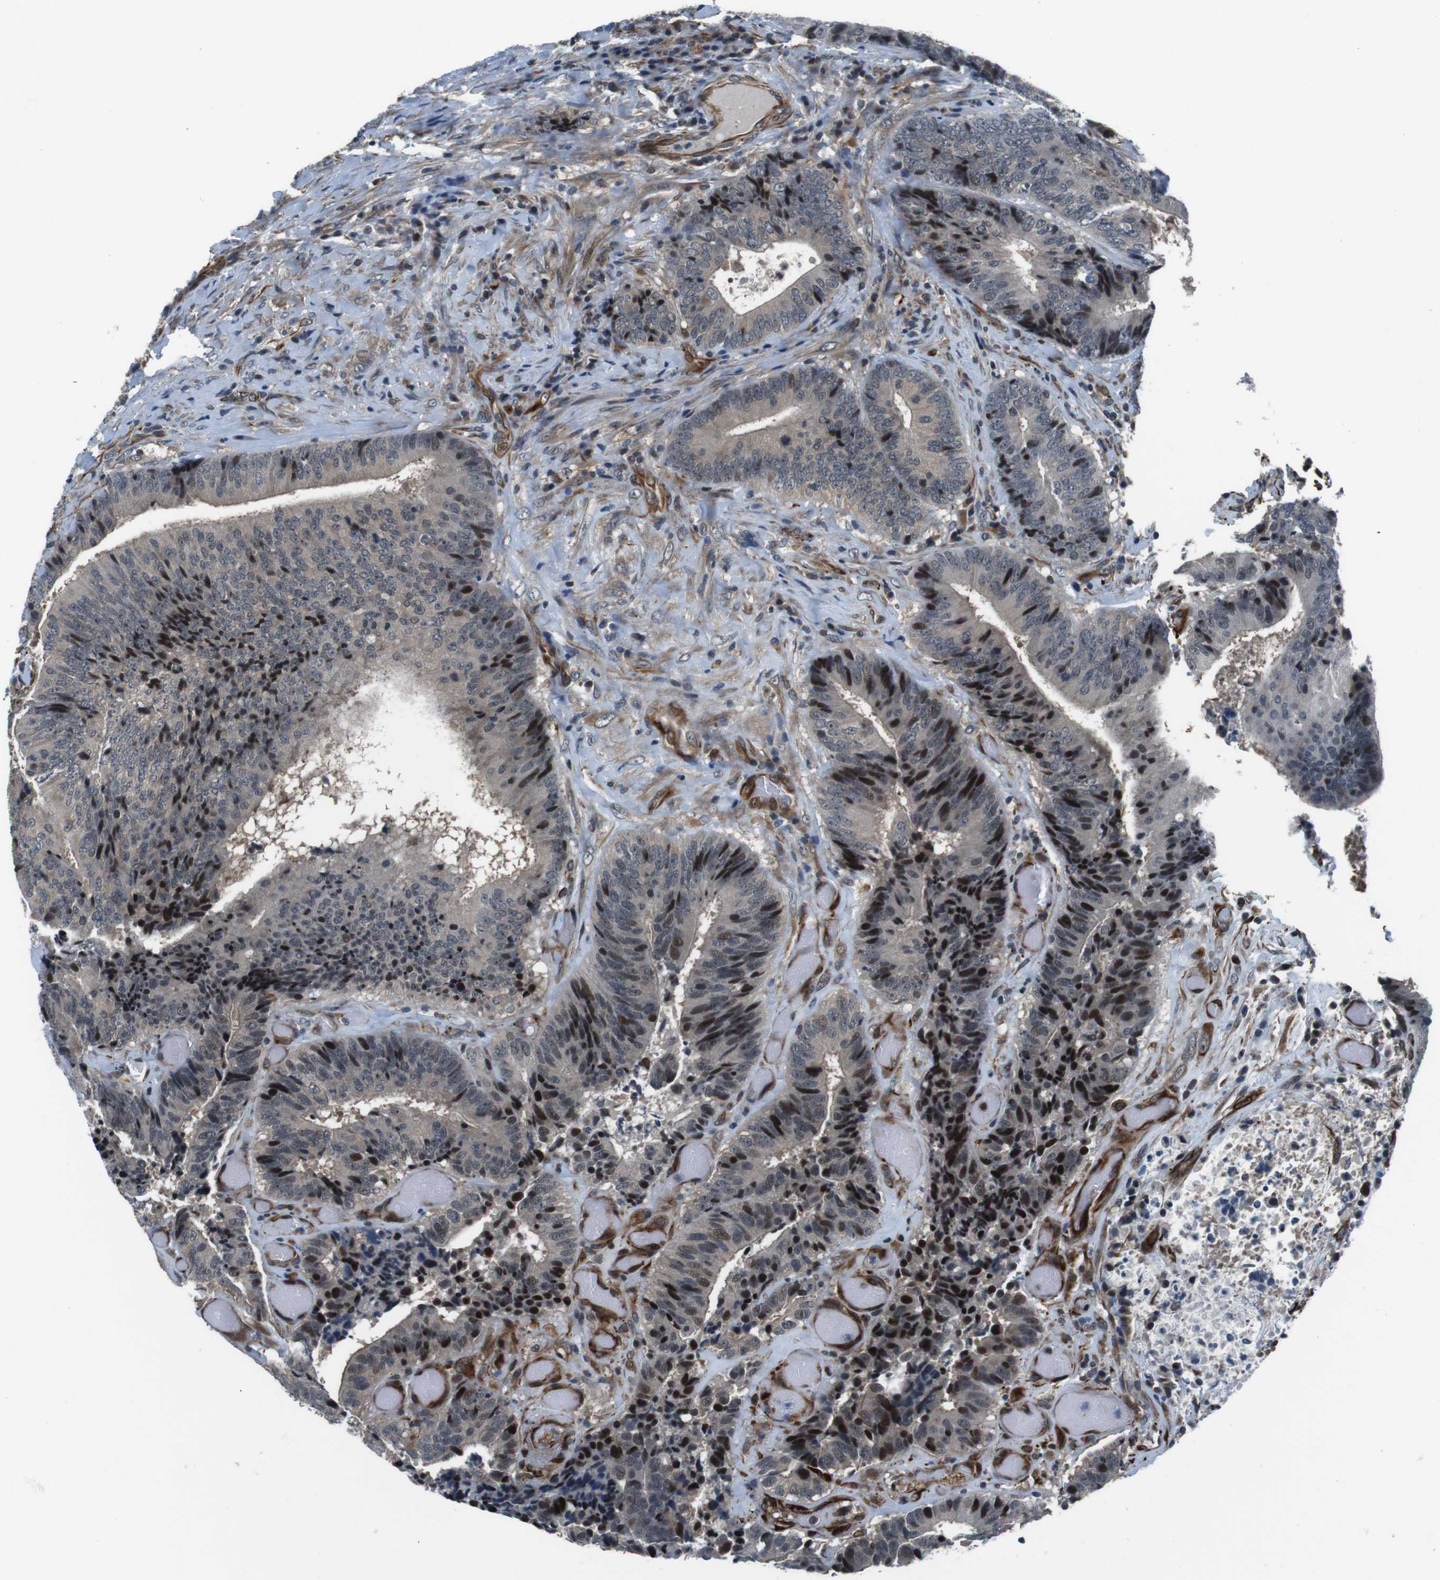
{"staining": {"intensity": "strong", "quantity": "25%-75%", "location": "nuclear"}, "tissue": "colorectal cancer", "cell_type": "Tumor cells", "image_type": "cancer", "snomed": [{"axis": "morphology", "description": "Adenocarcinoma, NOS"}, {"axis": "topography", "description": "Rectum"}], "caption": "Immunohistochemical staining of human adenocarcinoma (colorectal) shows high levels of strong nuclear protein expression in approximately 25%-75% of tumor cells.", "gene": "LRRC49", "patient": {"sex": "male", "age": 72}}